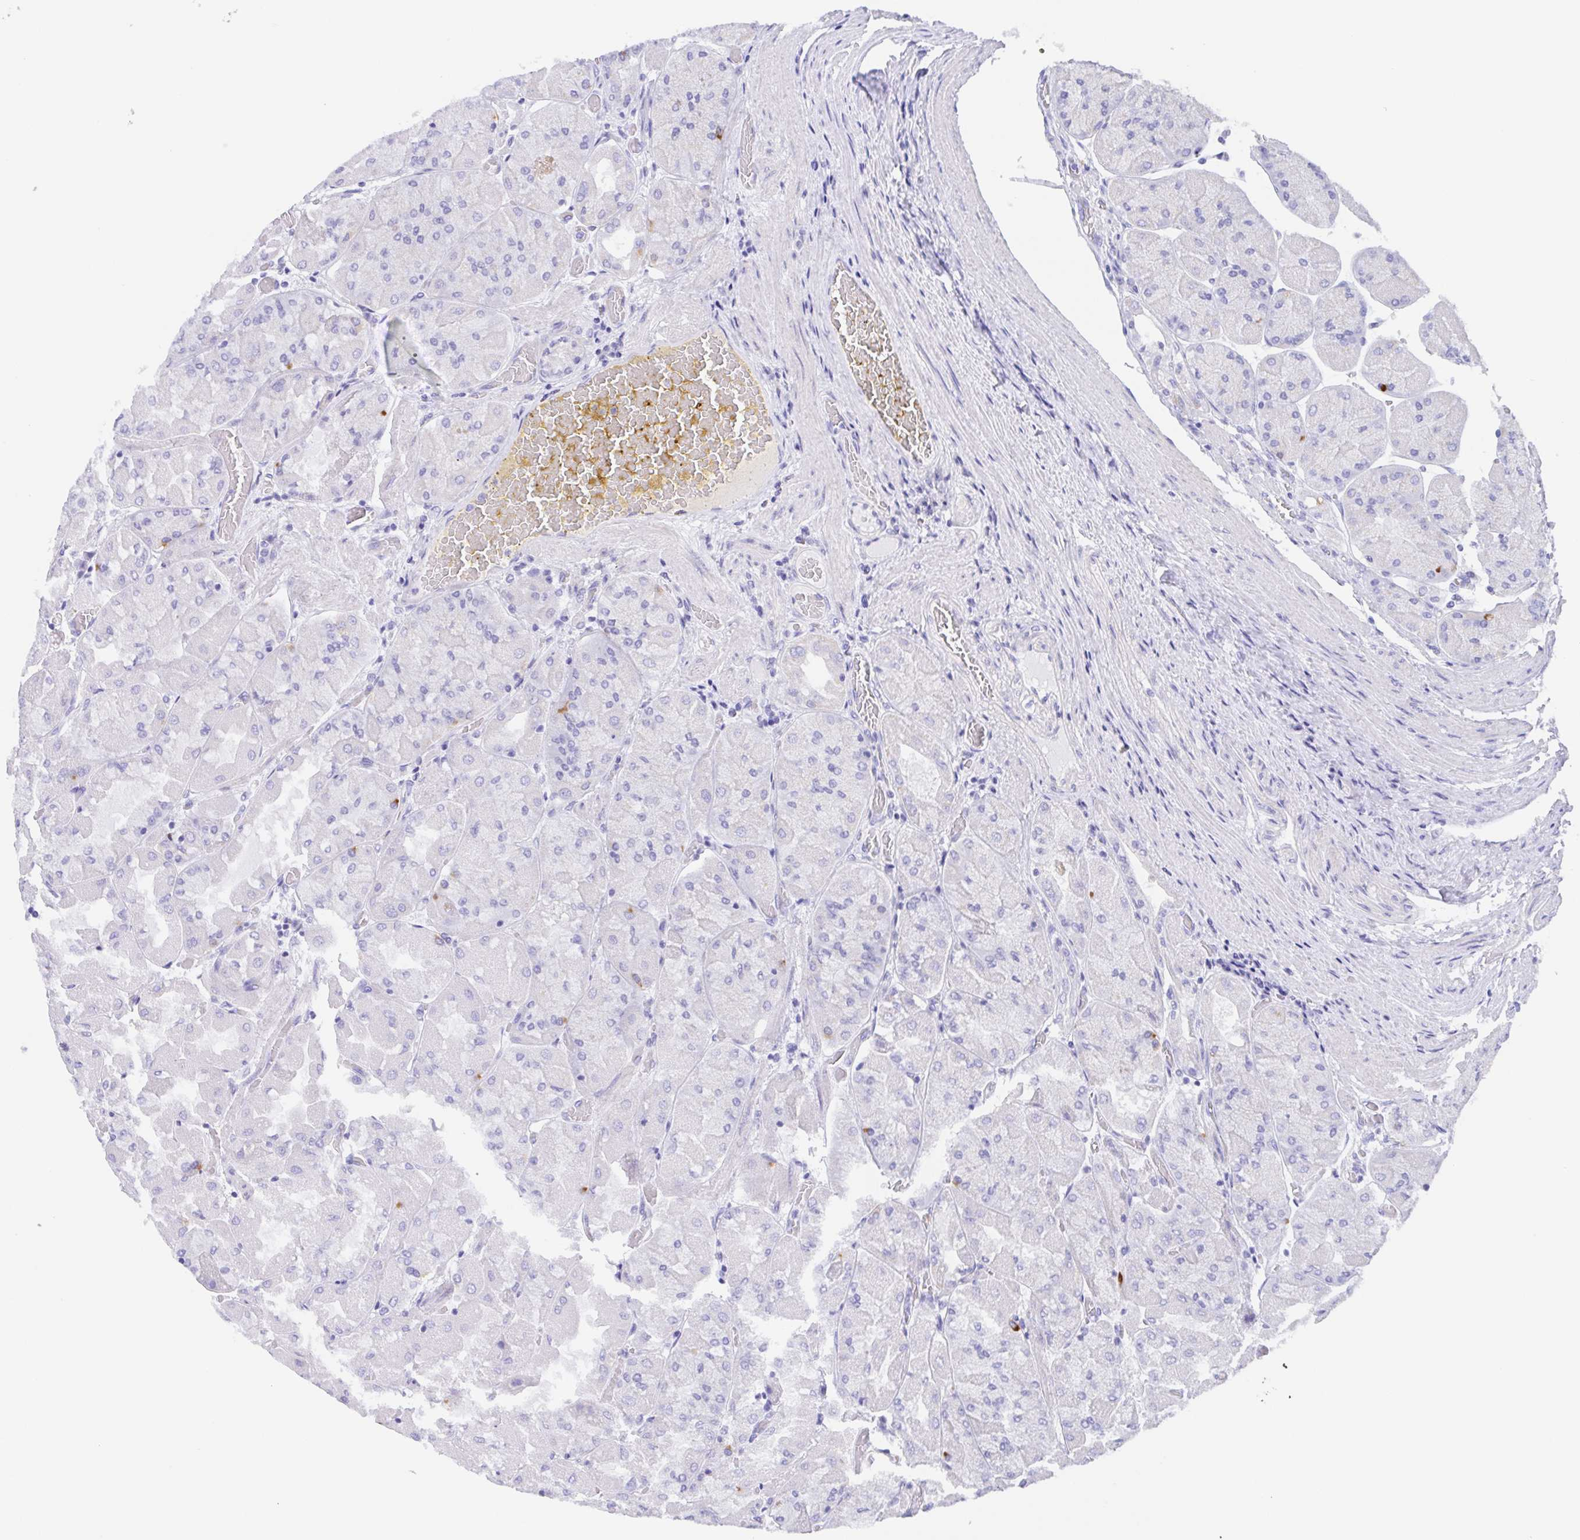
{"staining": {"intensity": "negative", "quantity": "none", "location": "none"}, "tissue": "stomach", "cell_type": "Glandular cells", "image_type": "normal", "snomed": [{"axis": "morphology", "description": "Normal tissue, NOS"}, {"axis": "topography", "description": "Stomach"}], "caption": "DAB (3,3'-diaminobenzidine) immunohistochemical staining of benign stomach reveals no significant staining in glandular cells. (DAB (3,3'-diaminobenzidine) immunohistochemistry, high magnification).", "gene": "SCG3", "patient": {"sex": "female", "age": 61}}